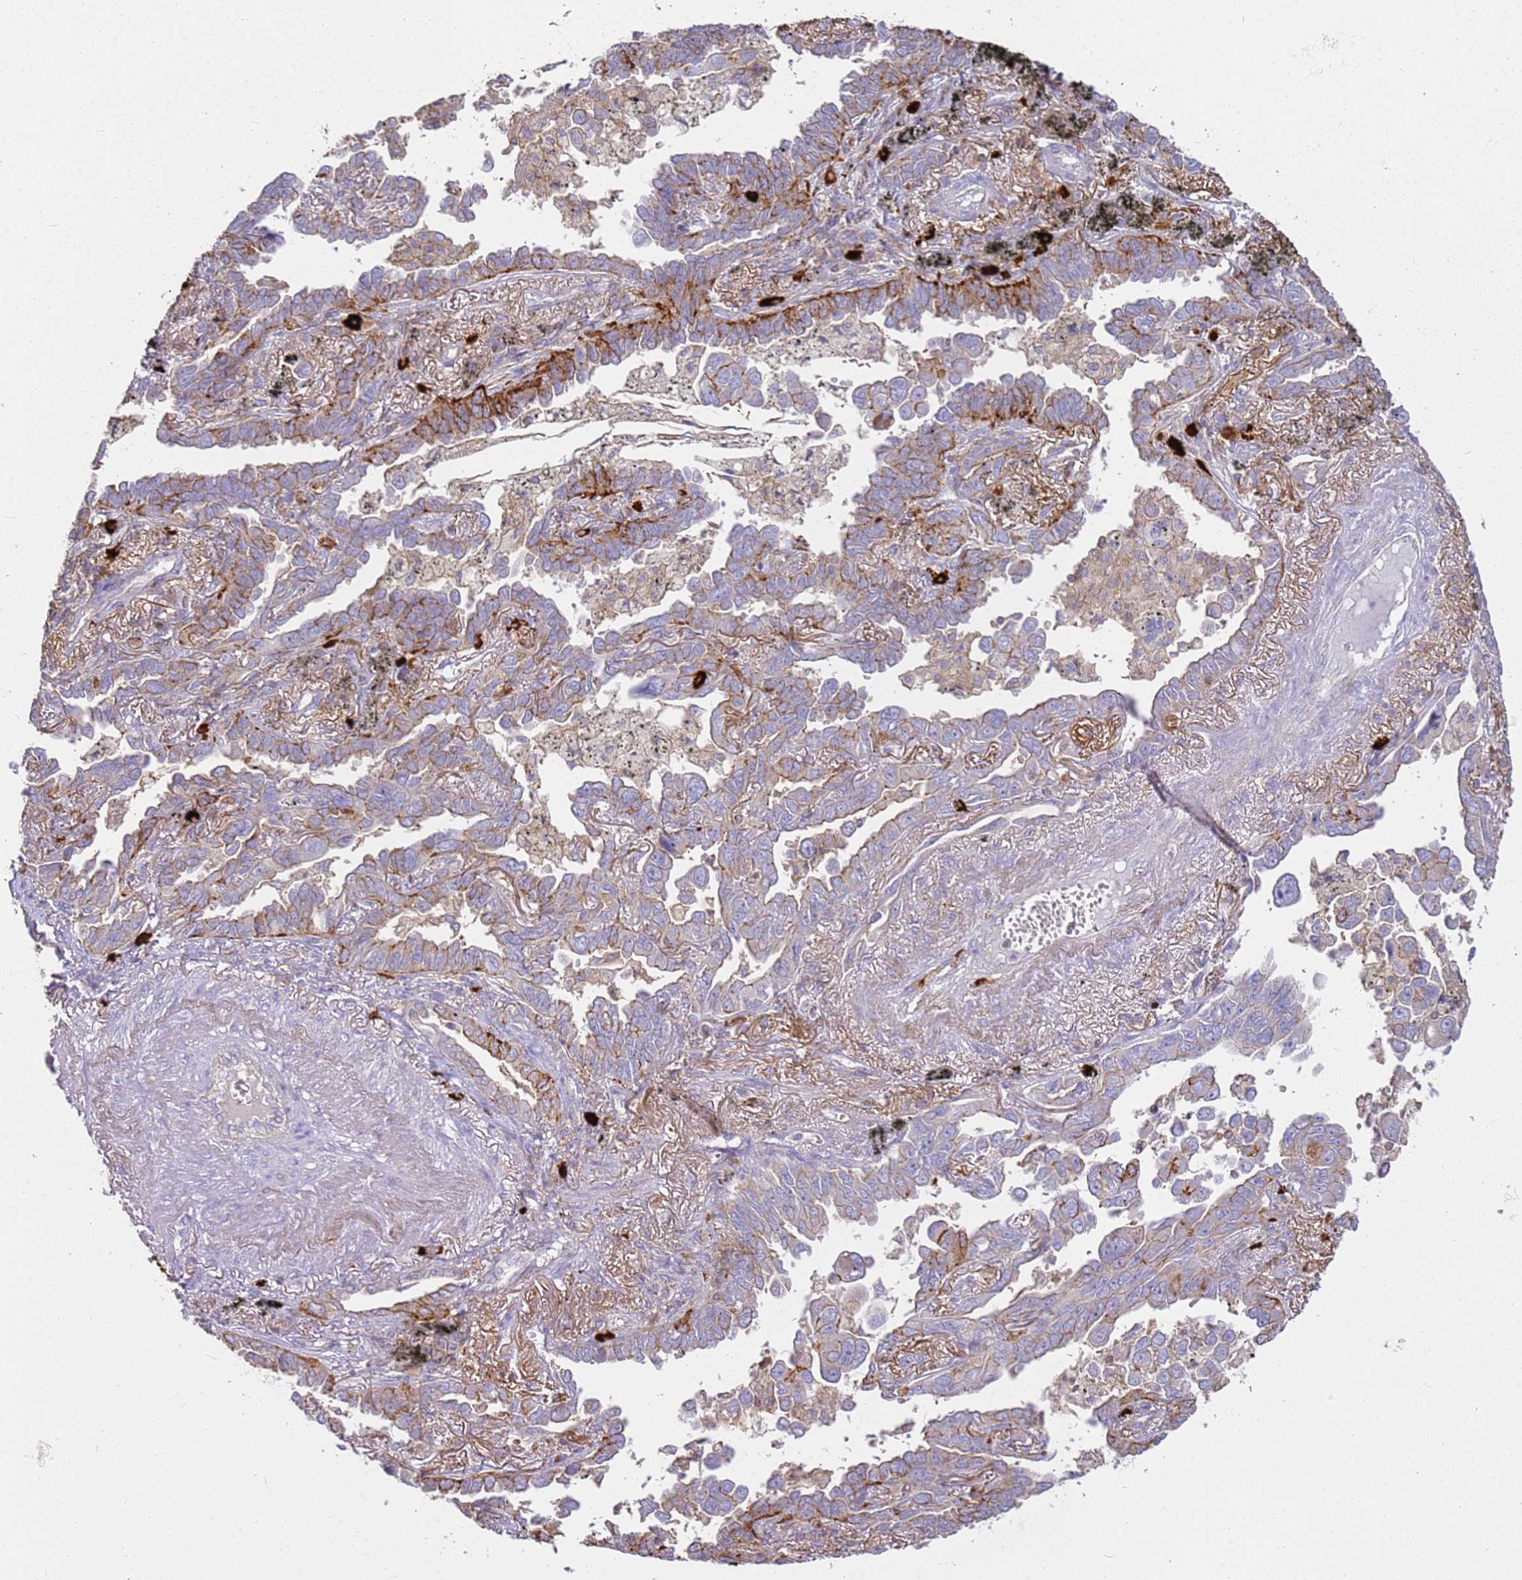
{"staining": {"intensity": "strong", "quantity": "25%-75%", "location": "cytoplasmic/membranous"}, "tissue": "lung cancer", "cell_type": "Tumor cells", "image_type": "cancer", "snomed": [{"axis": "morphology", "description": "Adenocarcinoma, NOS"}, {"axis": "topography", "description": "Lung"}], "caption": "Brown immunohistochemical staining in adenocarcinoma (lung) shows strong cytoplasmic/membranous staining in approximately 25%-75% of tumor cells.", "gene": "FPR1", "patient": {"sex": "male", "age": 67}}